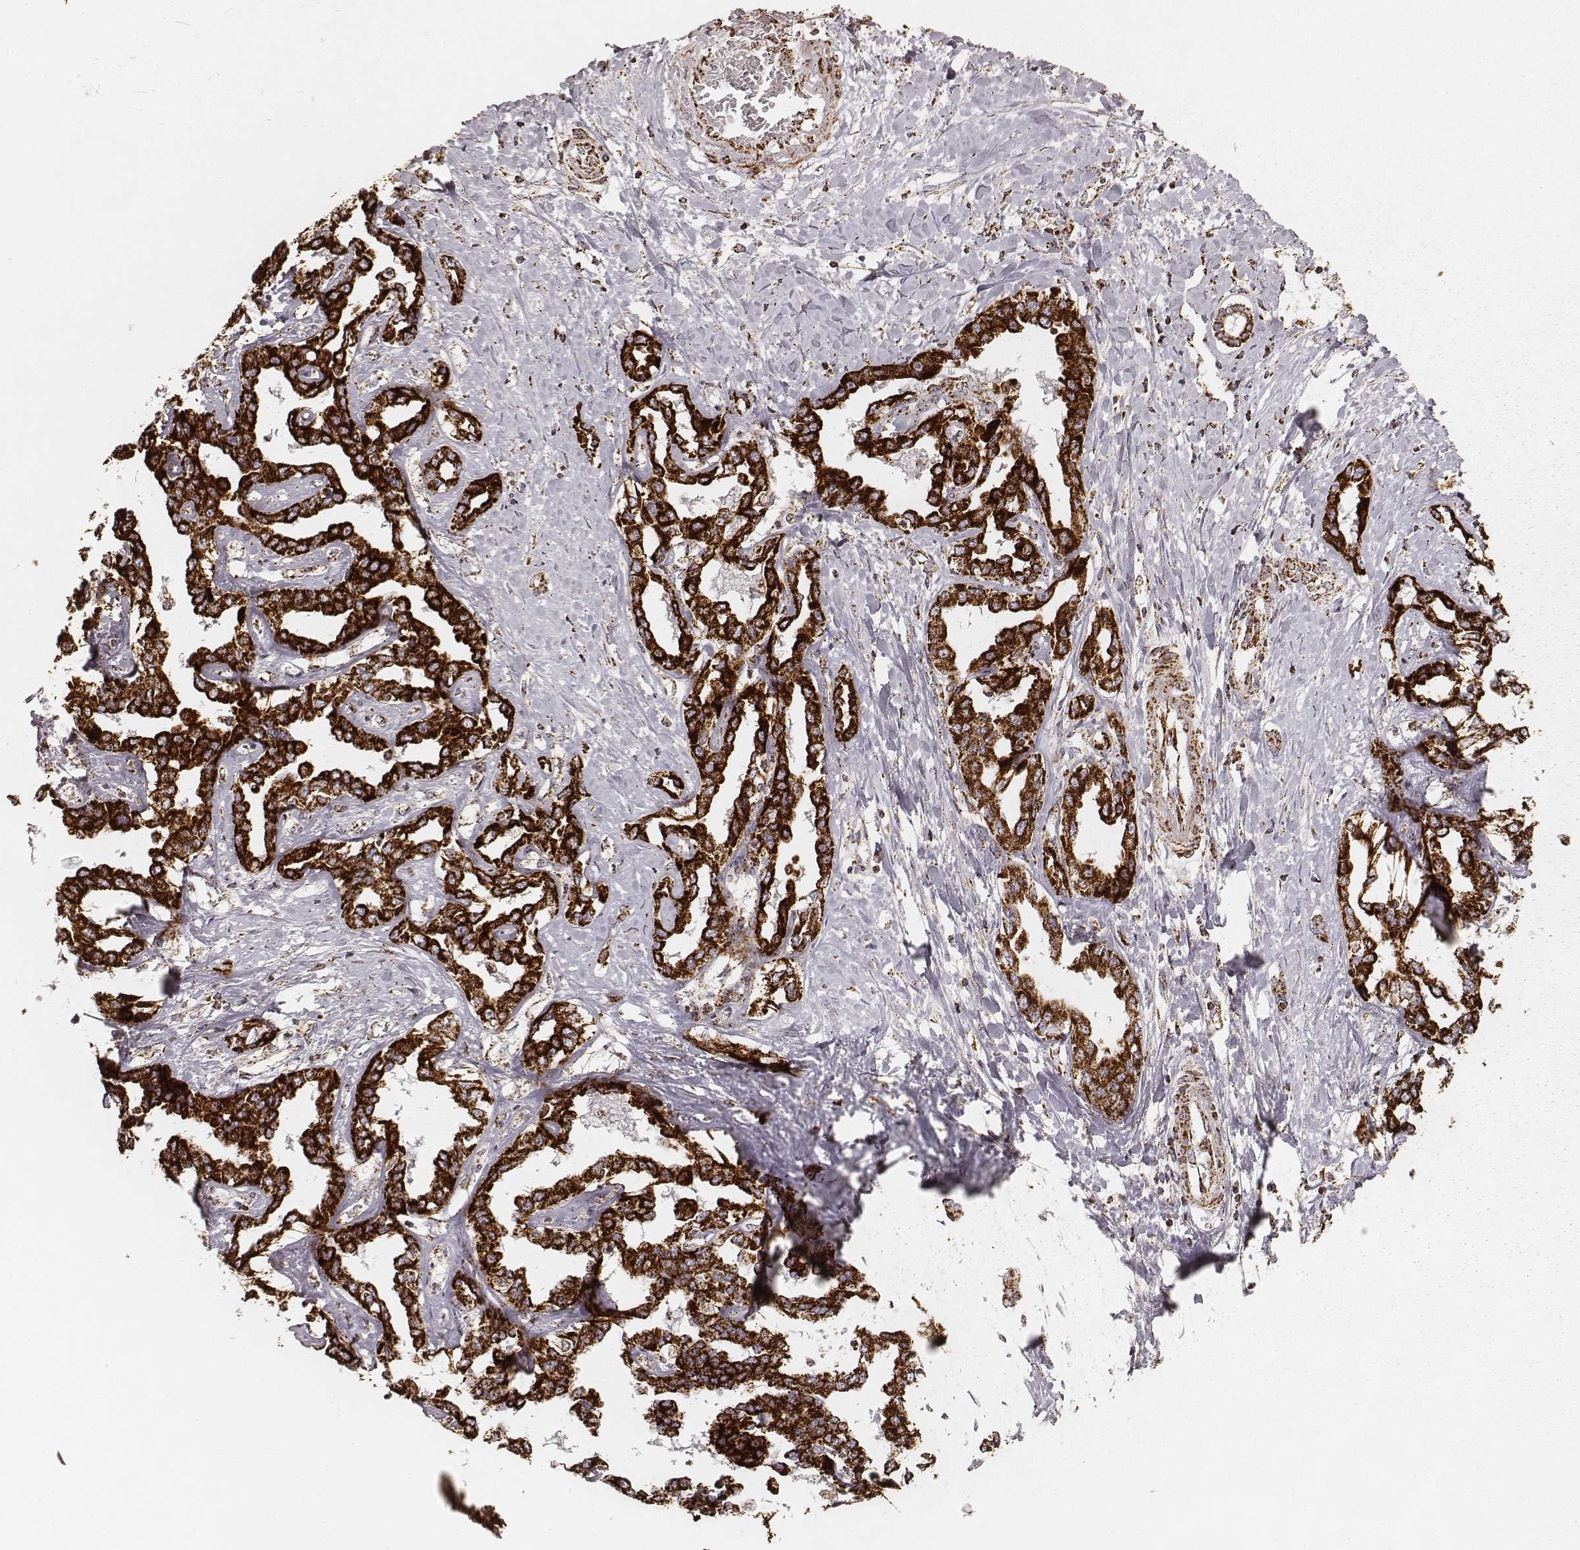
{"staining": {"intensity": "strong", "quantity": ">75%", "location": "cytoplasmic/membranous"}, "tissue": "liver cancer", "cell_type": "Tumor cells", "image_type": "cancer", "snomed": [{"axis": "morphology", "description": "Cholangiocarcinoma"}, {"axis": "topography", "description": "Liver"}], "caption": "Cholangiocarcinoma (liver) stained with DAB (3,3'-diaminobenzidine) IHC shows high levels of strong cytoplasmic/membranous staining in approximately >75% of tumor cells.", "gene": "CS", "patient": {"sex": "male", "age": 59}}